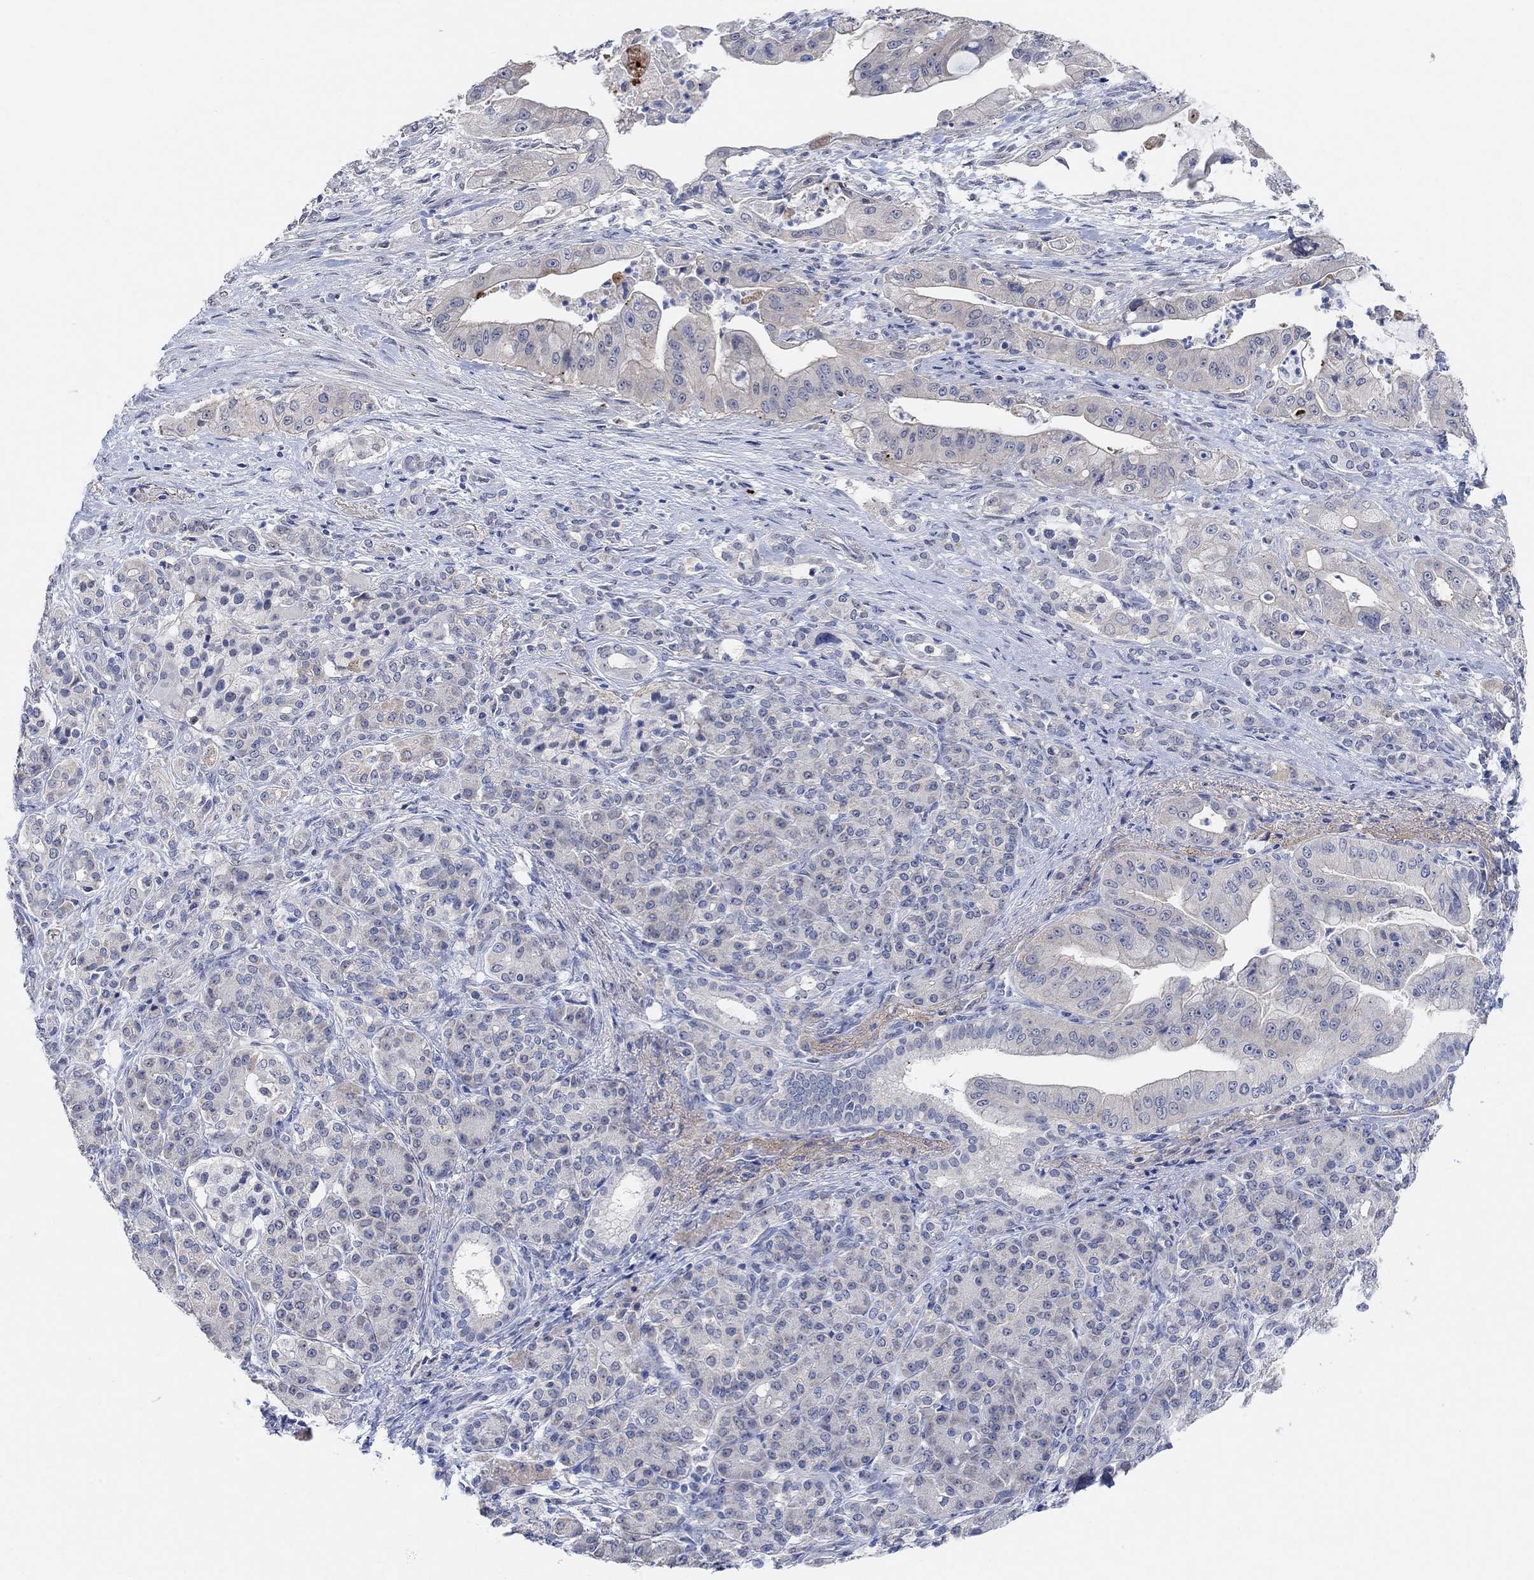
{"staining": {"intensity": "negative", "quantity": "none", "location": "none"}, "tissue": "pancreatic cancer", "cell_type": "Tumor cells", "image_type": "cancer", "snomed": [{"axis": "morphology", "description": "Normal tissue, NOS"}, {"axis": "morphology", "description": "Inflammation, NOS"}, {"axis": "morphology", "description": "Adenocarcinoma, NOS"}, {"axis": "topography", "description": "Pancreas"}], "caption": "The immunohistochemistry image has no significant staining in tumor cells of adenocarcinoma (pancreatic) tissue.", "gene": "RIMS1", "patient": {"sex": "male", "age": 57}}